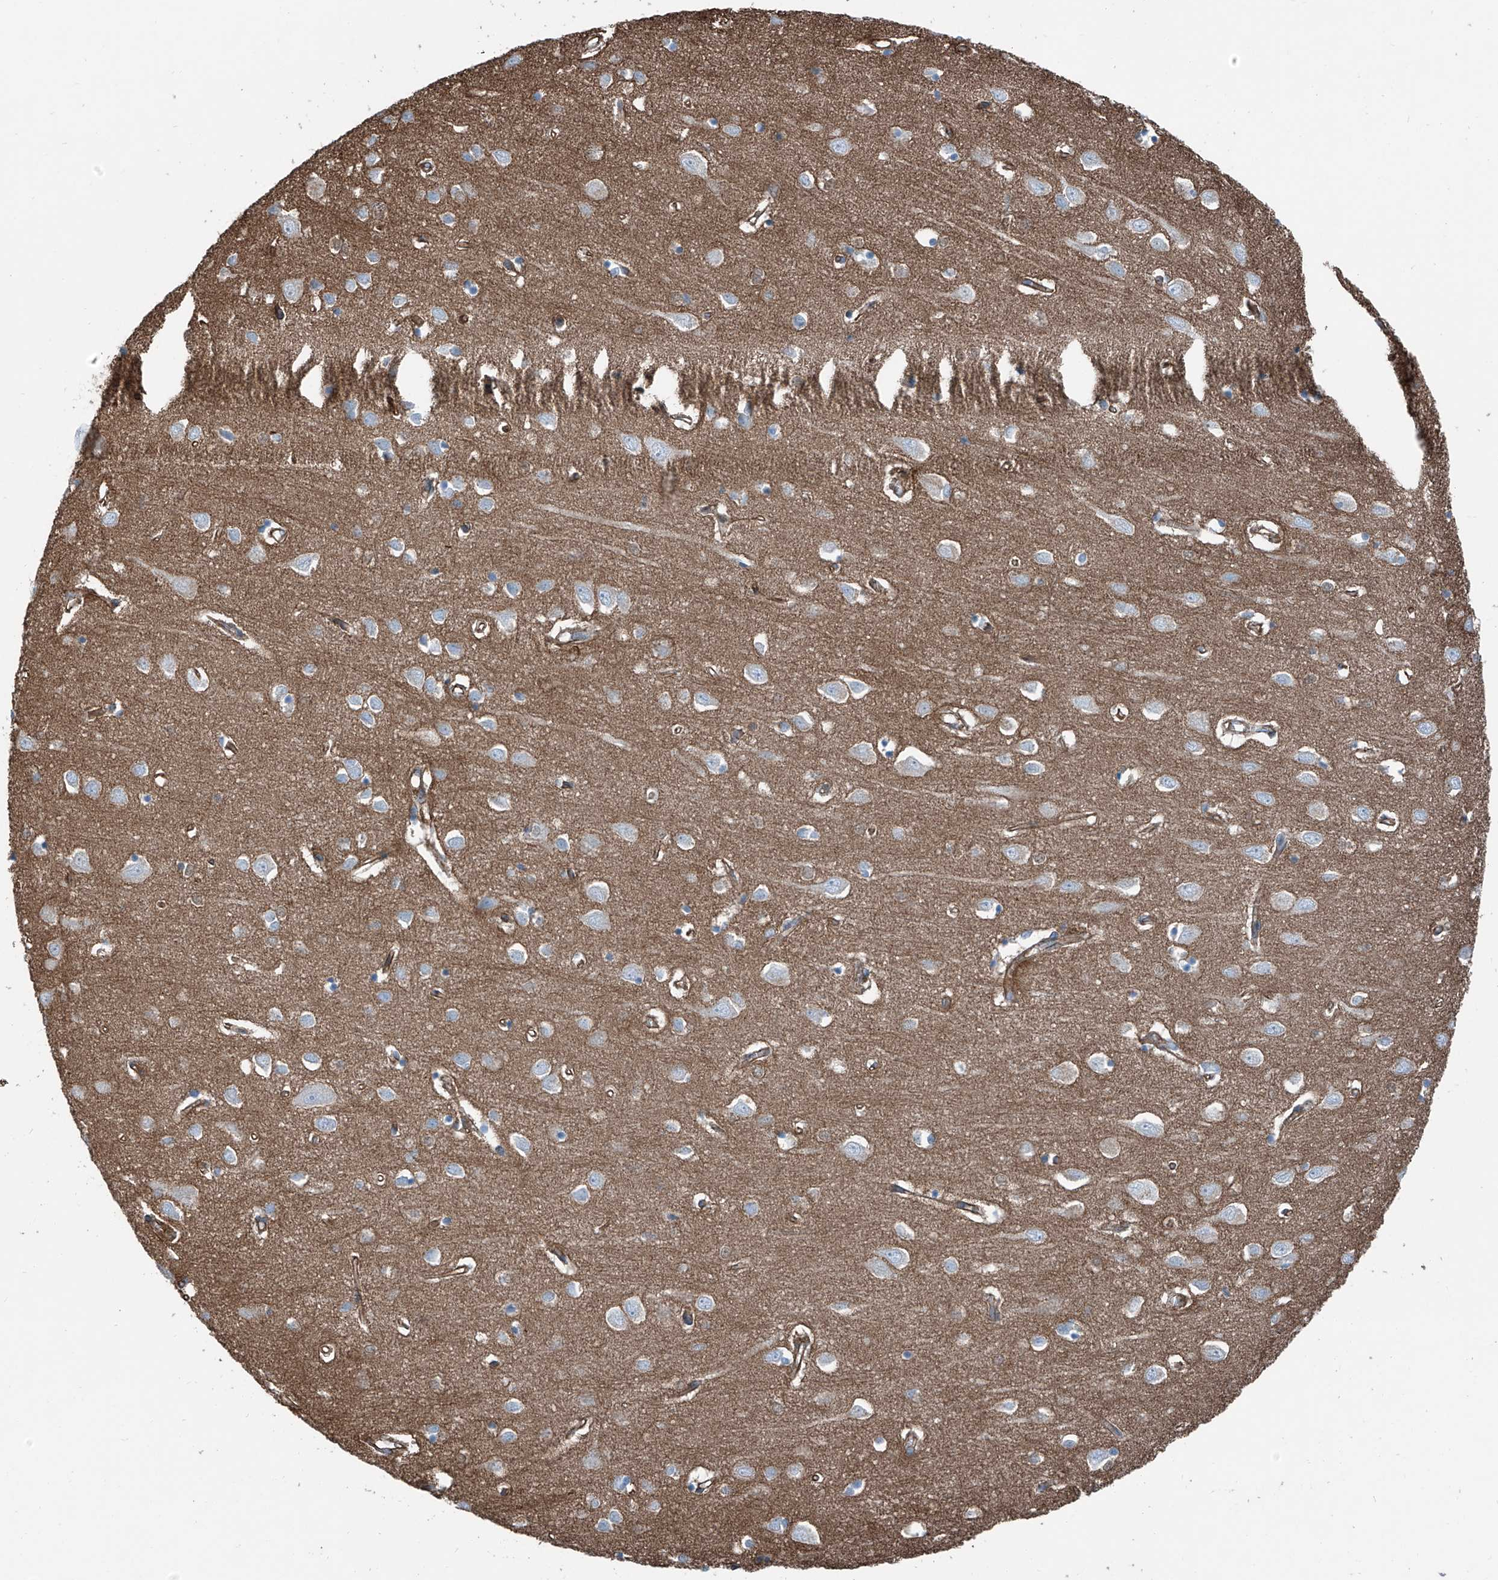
{"staining": {"intensity": "moderate", "quantity": ">75%", "location": "cytoplasmic/membranous"}, "tissue": "cerebral cortex", "cell_type": "Endothelial cells", "image_type": "normal", "snomed": [{"axis": "morphology", "description": "Normal tissue, NOS"}, {"axis": "topography", "description": "Cerebral cortex"}], "caption": "Cerebral cortex stained with DAB IHC exhibits medium levels of moderate cytoplasmic/membranous staining in approximately >75% of endothelial cells.", "gene": "THEMIS2", "patient": {"sex": "female", "age": 64}}